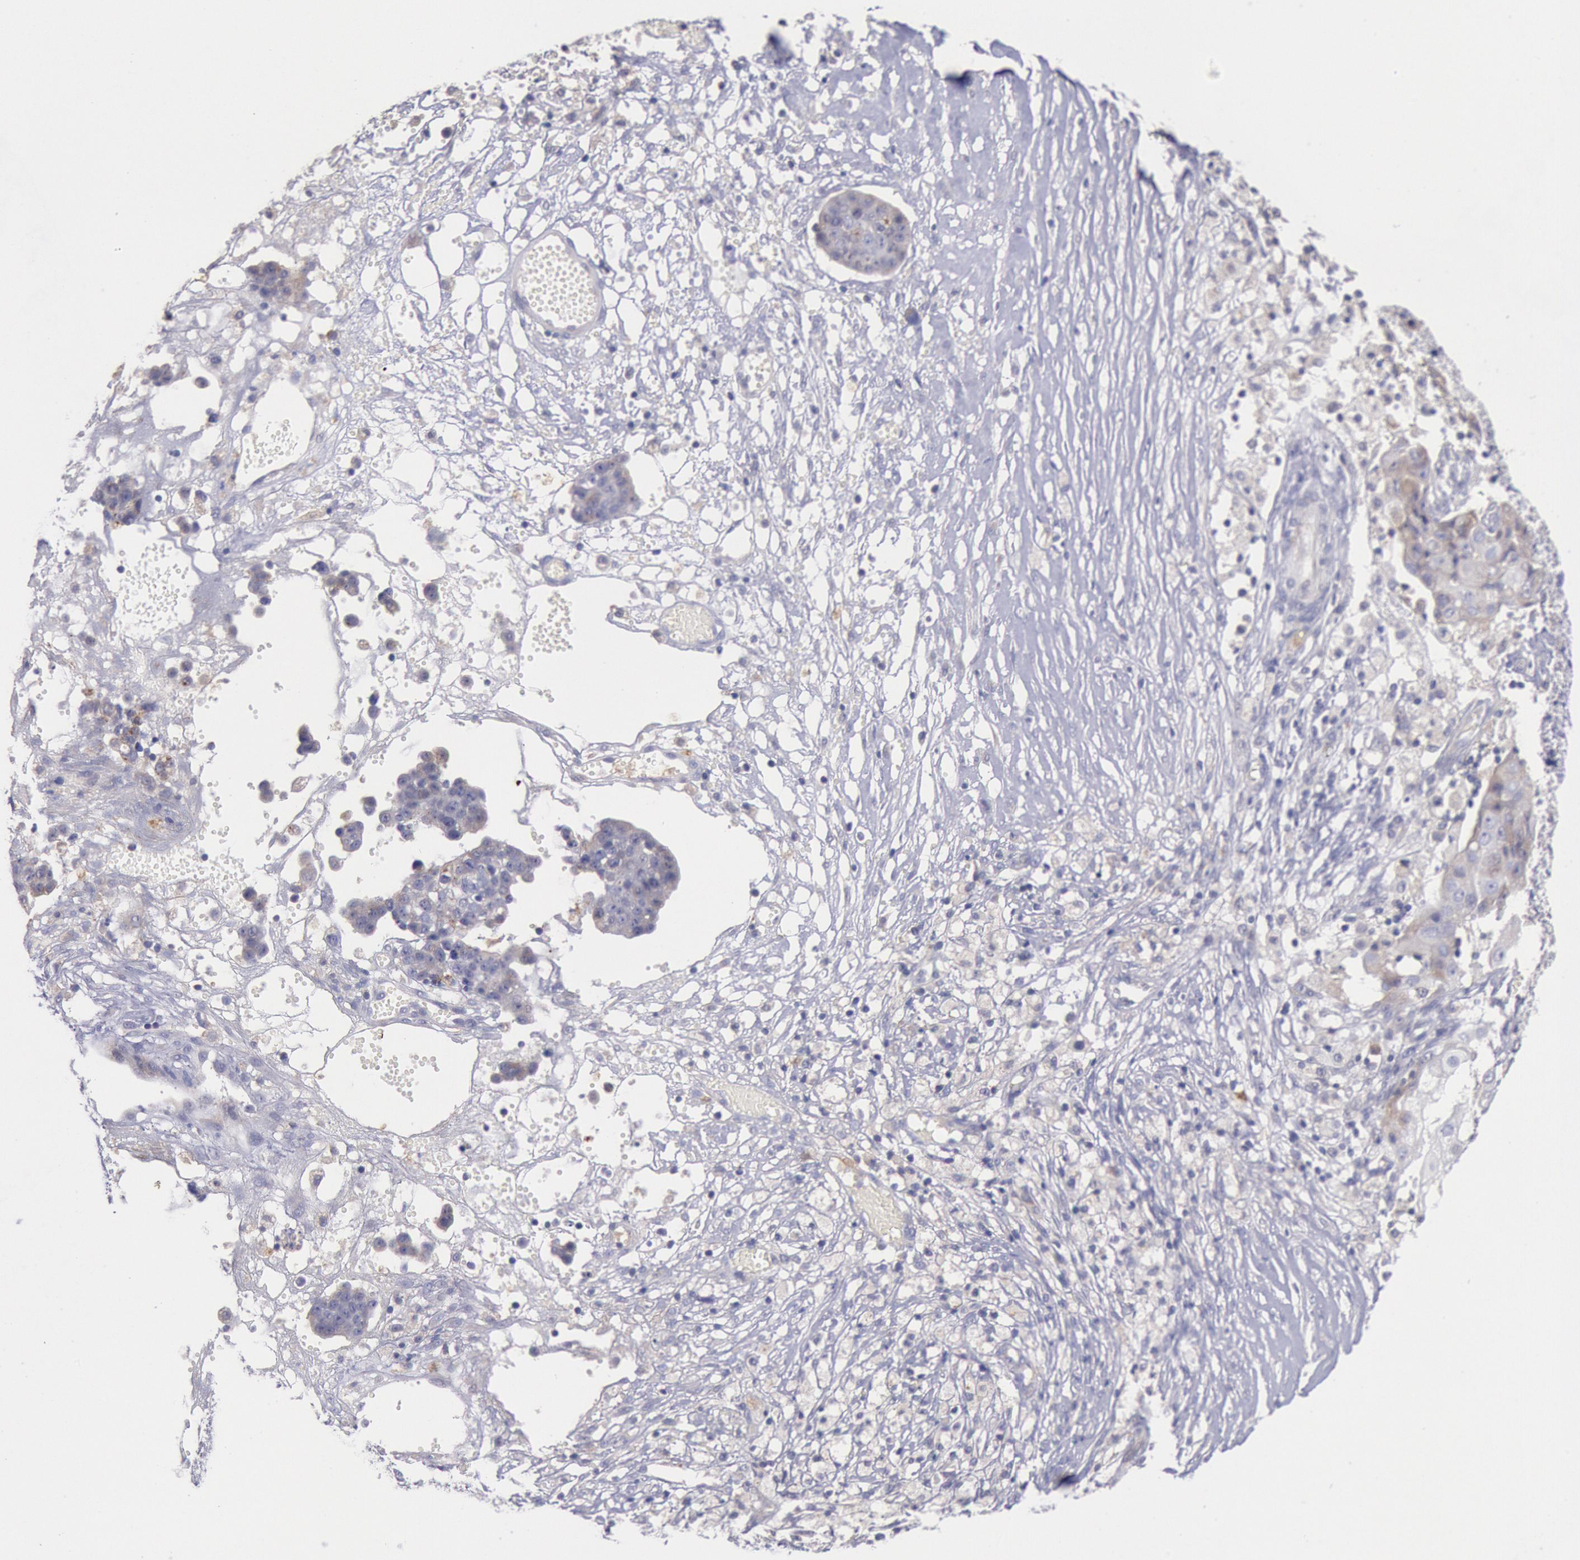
{"staining": {"intensity": "weak", "quantity": "<25%", "location": "cytoplasmic/membranous"}, "tissue": "ovarian cancer", "cell_type": "Tumor cells", "image_type": "cancer", "snomed": [{"axis": "morphology", "description": "Carcinoma, endometroid"}, {"axis": "topography", "description": "Ovary"}], "caption": "A high-resolution micrograph shows immunohistochemistry staining of endometroid carcinoma (ovarian), which exhibits no significant expression in tumor cells.", "gene": "GAL3ST1", "patient": {"sex": "female", "age": 42}}